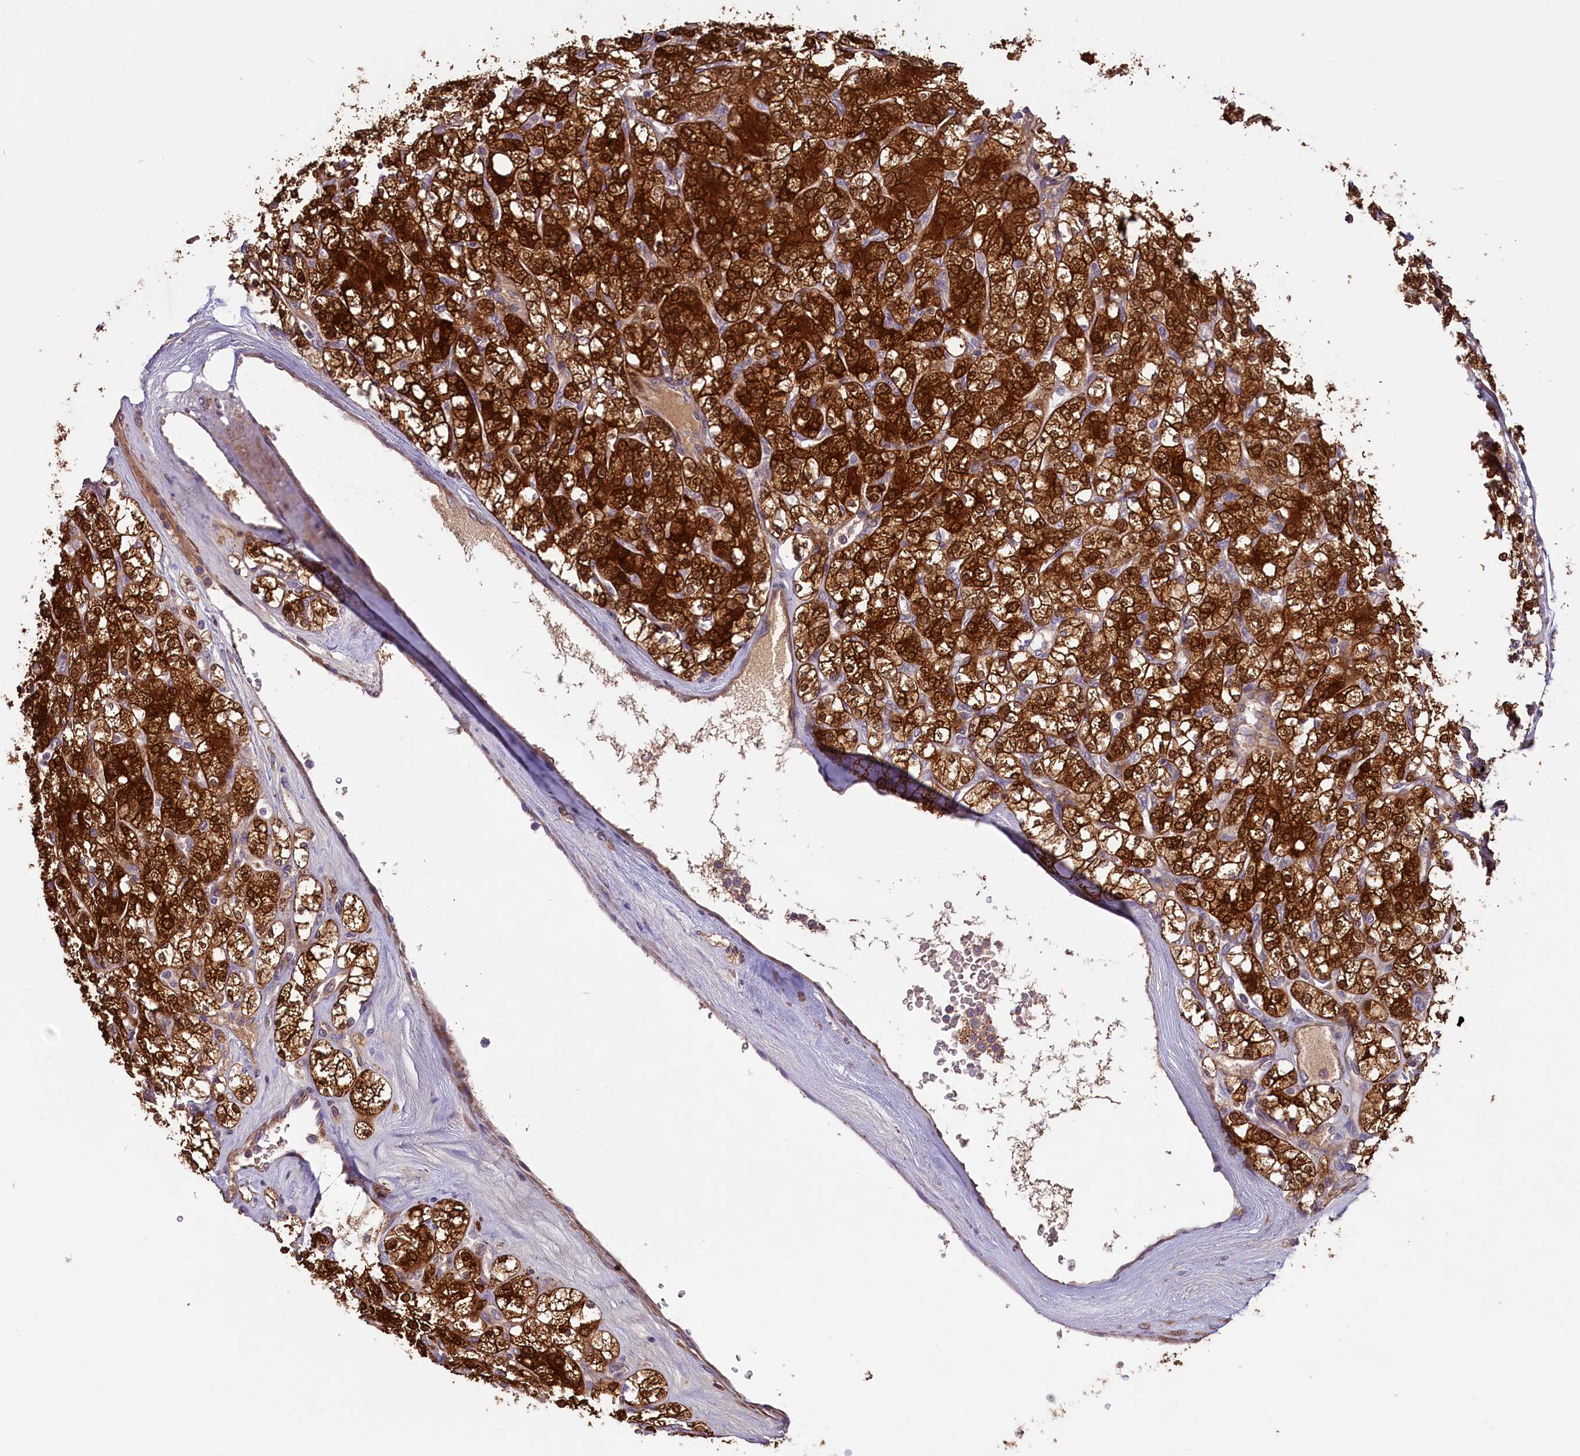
{"staining": {"intensity": "strong", "quantity": ">75%", "location": "cytoplasmic/membranous,nuclear"}, "tissue": "renal cancer", "cell_type": "Tumor cells", "image_type": "cancer", "snomed": [{"axis": "morphology", "description": "Adenocarcinoma, NOS"}, {"axis": "topography", "description": "Kidney"}], "caption": "An IHC histopathology image of tumor tissue is shown. Protein staining in brown shows strong cytoplasmic/membranous and nuclear positivity in renal adenocarcinoma within tumor cells.", "gene": "COG8", "patient": {"sex": "male", "age": 77}}